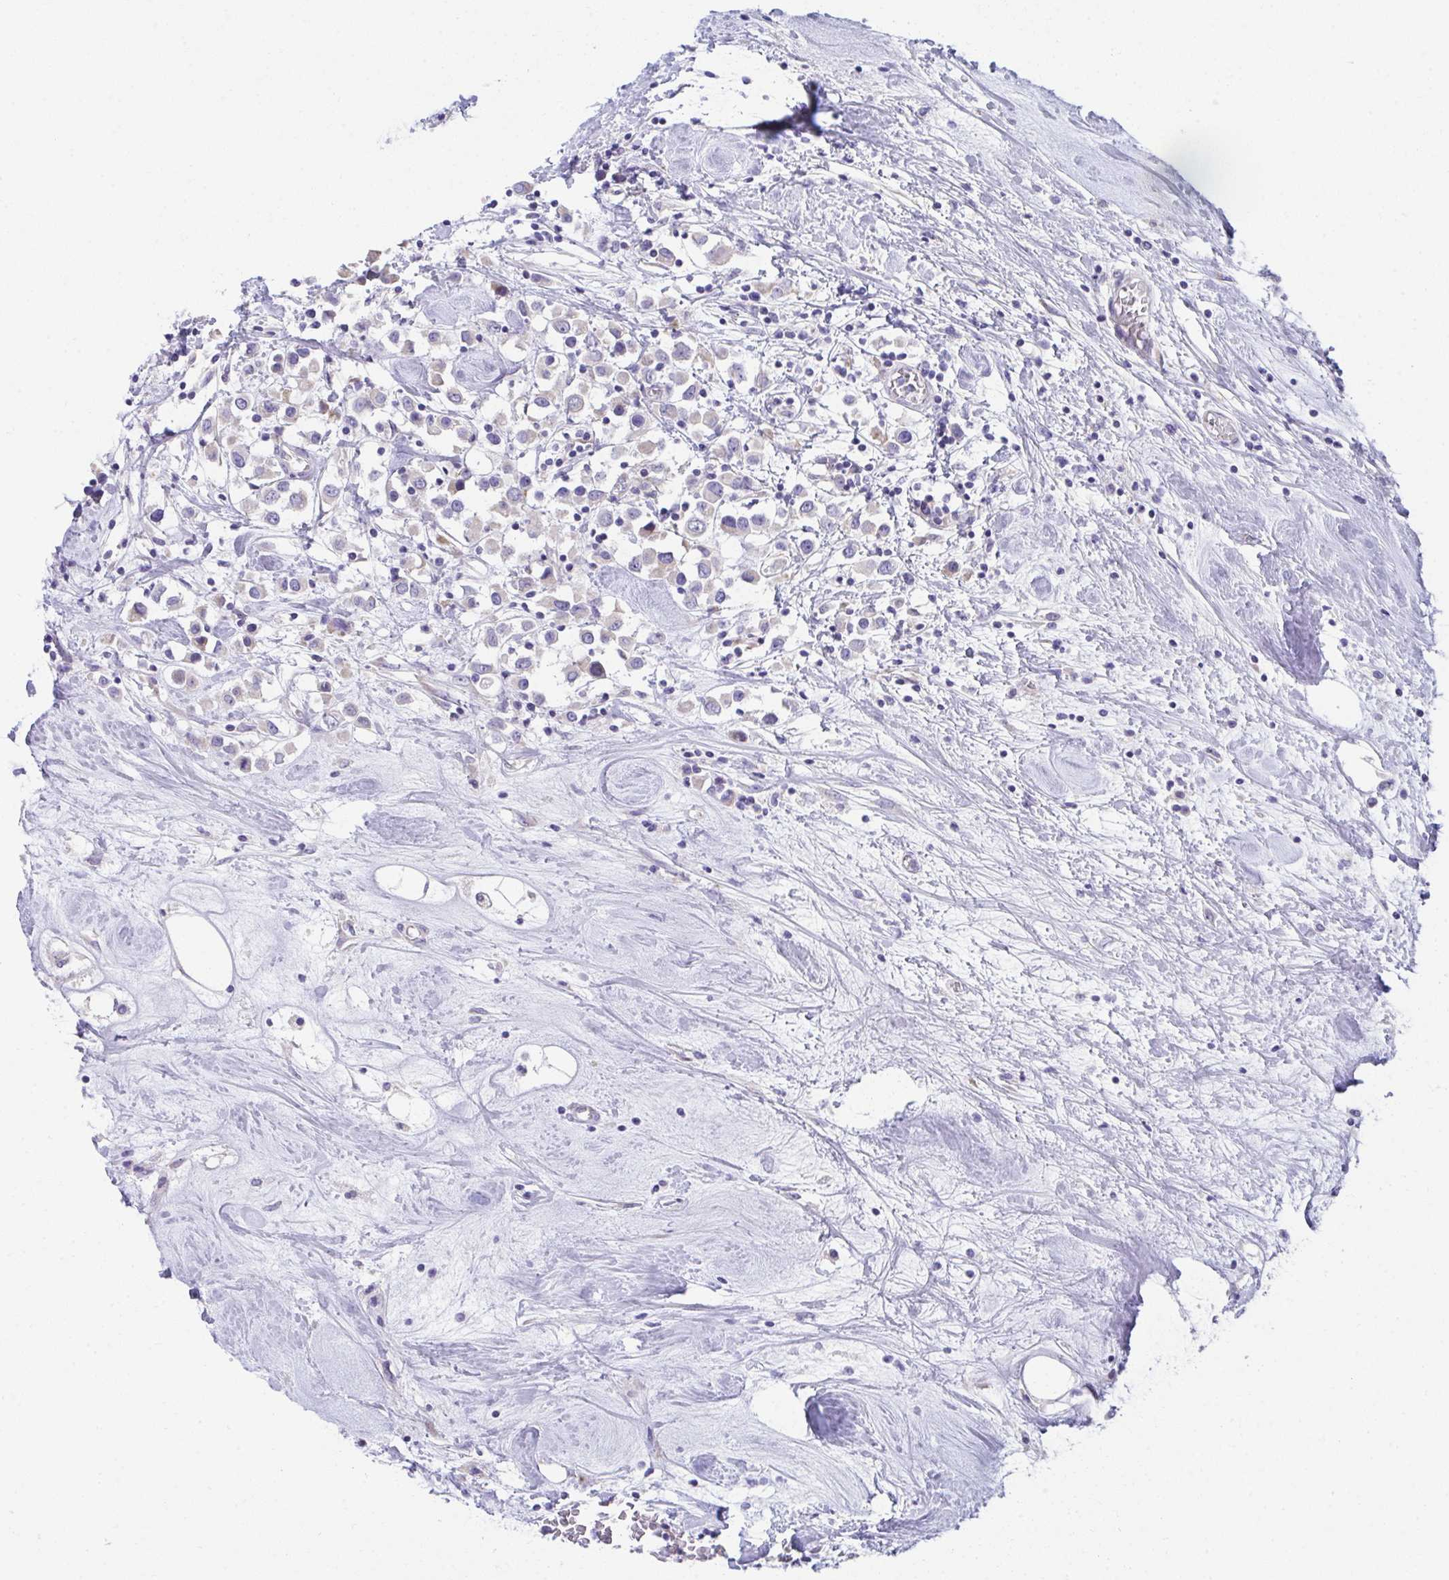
{"staining": {"intensity": "negative", "quantity": "none", "location": "none"}, "tissue": "breast cancer", "cell_type": "Tumor cells", "image_type": "cancer", "snomed": [{"axis": "morphology", "description": "Duct carcinoma"}, {"axis": "topography", "description": "Breast"}], "caption": "Human breast cancer (infiltrating ductal carcinoma) stained for a protein using immunohistochemistry (IHC) exhibits no positivity in tumor cells.", "gene": "FASLG", "patient": {"sex": "female", "age": 61}}